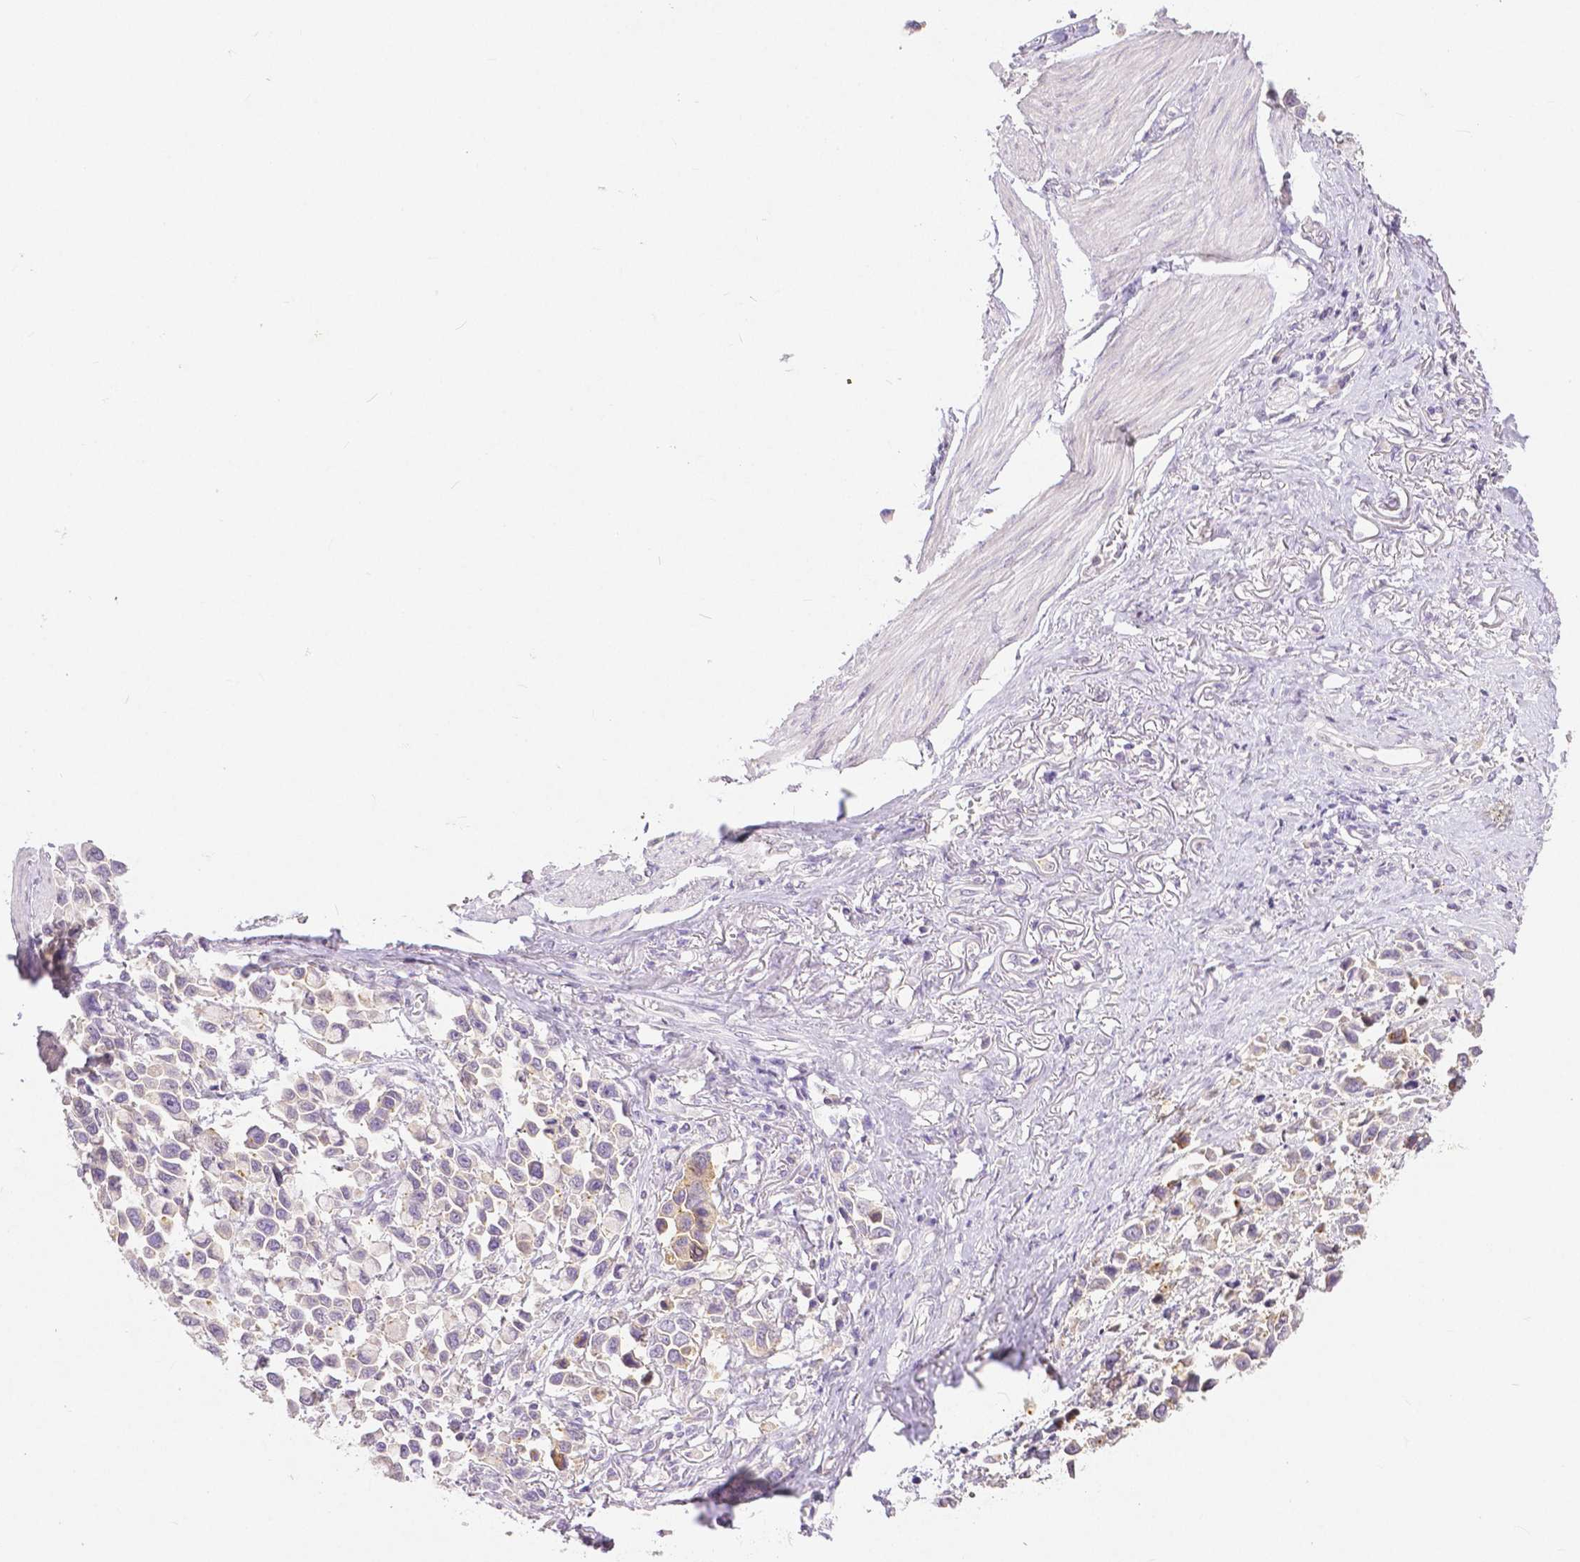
{"staining": {"intensity": "negative", "quantity": "none", "location": "none"}, "tissue": "stomach cancer", "cell_type": "Tumor cells", "image_type": "cancer", "snomed": [{"axis": "morphology", "description": "Adenocarcinoma, NOS"}, {"axis": "topography", "description": "Stomach"}], "caption": "This is an immunohistochemistry image of human stomach adenocarcinoma. There is no positivity in tumor cells.", "gene": "OCLN", "patient": {"sex": "female", "age": 81}}